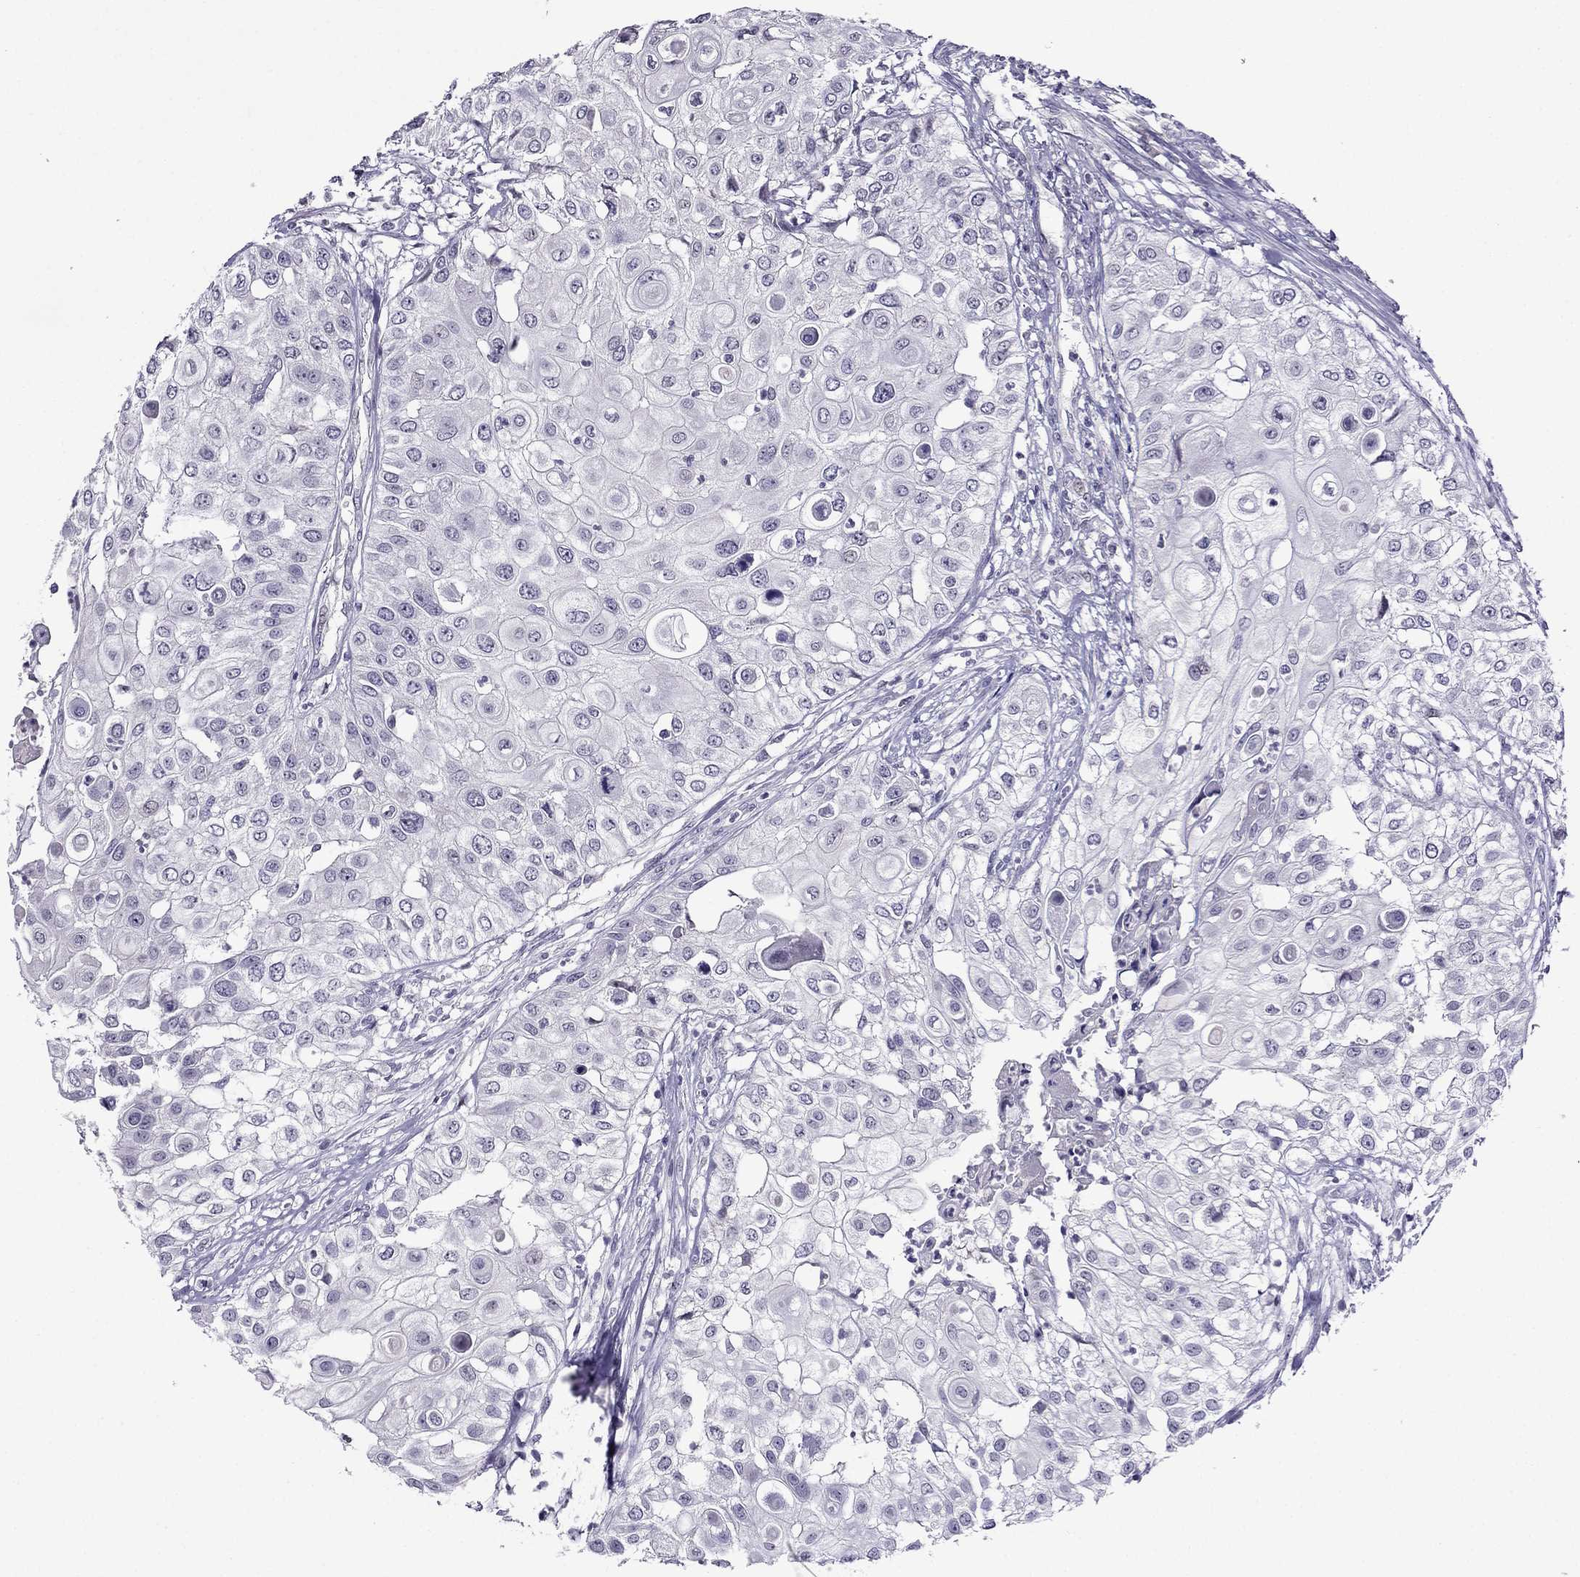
{"staining": {"intensity": "negative", "quantity": "none", "location": "none"}, "tissue": "urothelial cancer", "cell_type": "Tumor cells", "image_type": "cancer", "snomed": [{"axis": "morphology", "description": "Urothelial carcinoma, High grade"}, {"axis": "topography", "description": "Urinary bladder"}], "caption": "The photomicrograph reveals no significant positivity in tumor cells of urothelial cancer. The staining is performed using DAB brown chromogen with nuclei counter-stained in using hematoxylin.", "gene": "SPTBN4", "patient": {"sex": "female", "age": 79}}